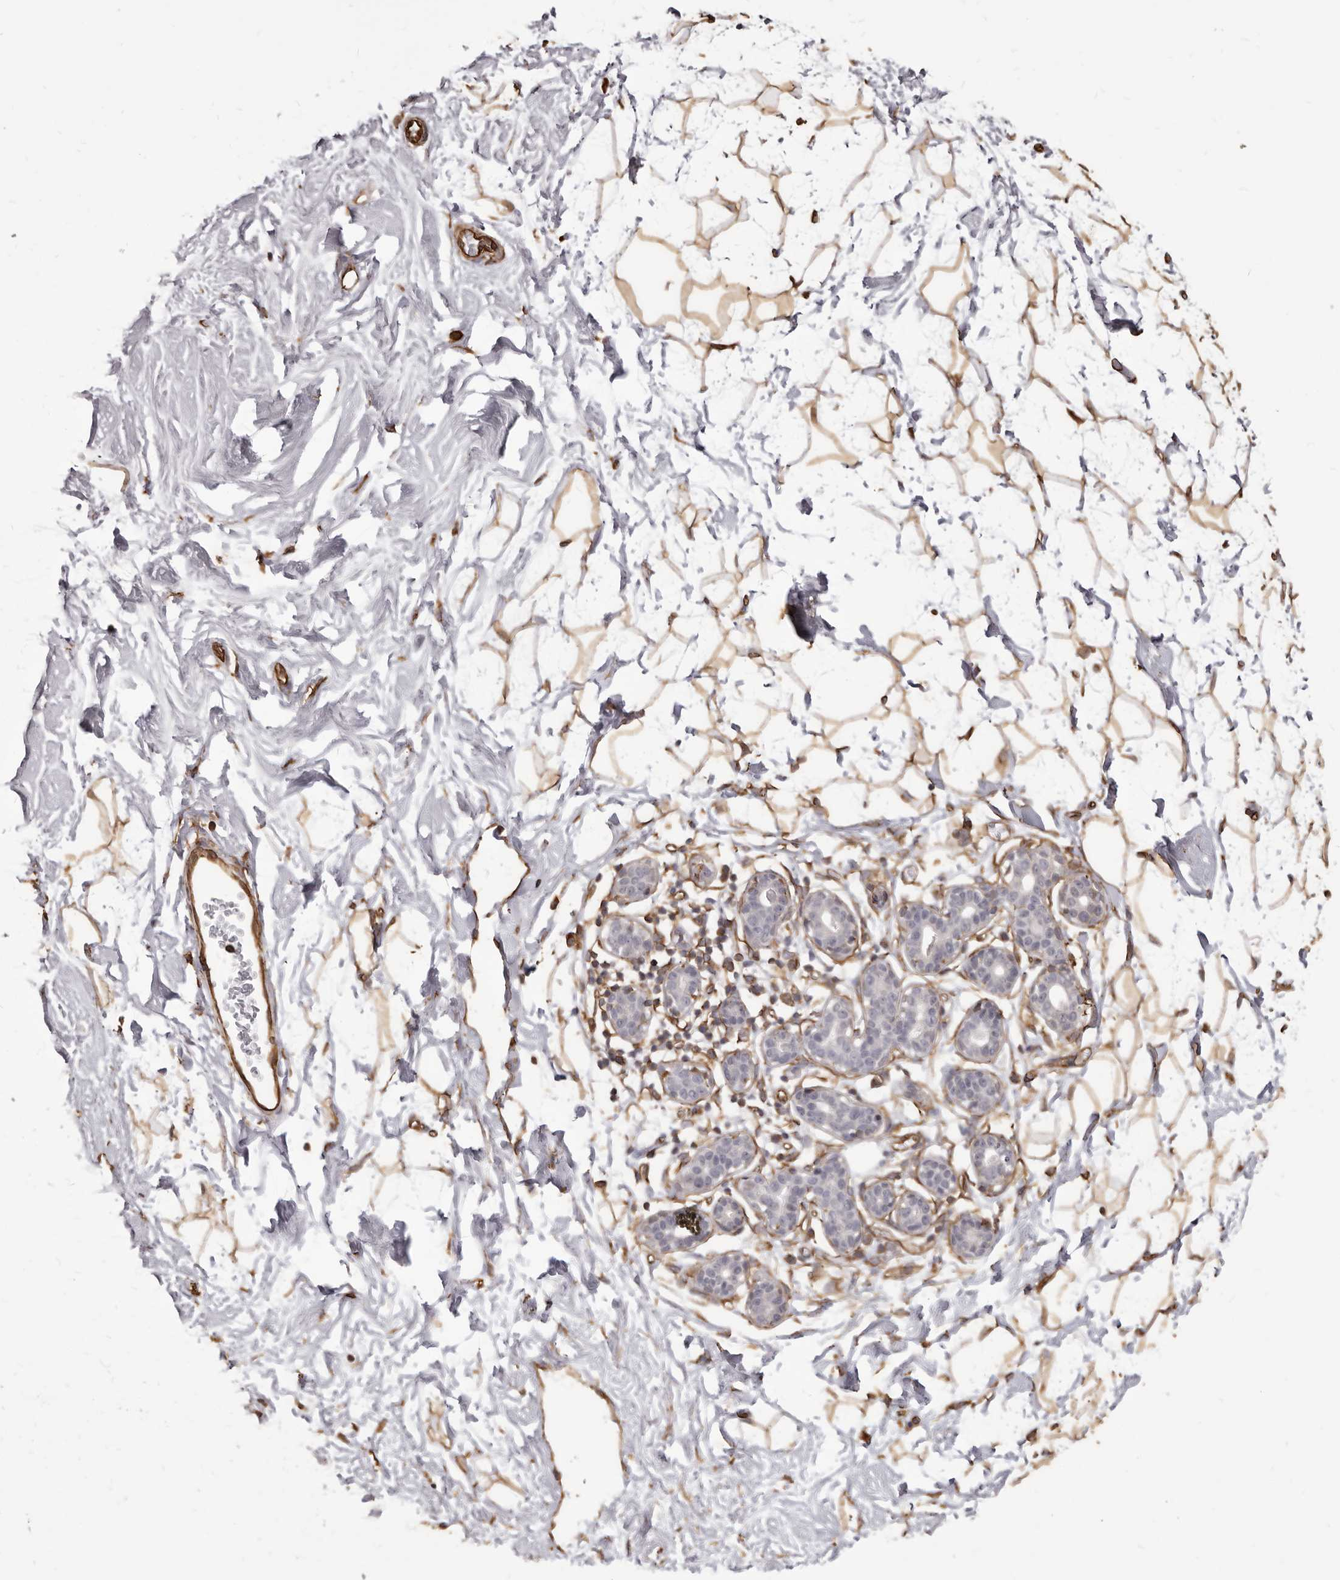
{"staining": {"intensity": "moderate", "quantity": ">75%", "location": "cytoplasmic/membranous"}, "tissue": "breast", "cell_type": "Adipocytes", "image_type": "normal", "snomed": [{"axis": "morphology", "description": "Normal tissue, NOS"}, {"axis": "topography", "description": "Breast"}], "caption": "Adipocytes demonstrate medium levels of moderate cytoplasmic/membranous expression in approximately >75% of cells in normal breast. Immunohistochemistry stains the protein of interest in brown and the nuclei are stained blue.", "gene": "MTURN", "patient": {"sex": "female", "age": 26}}